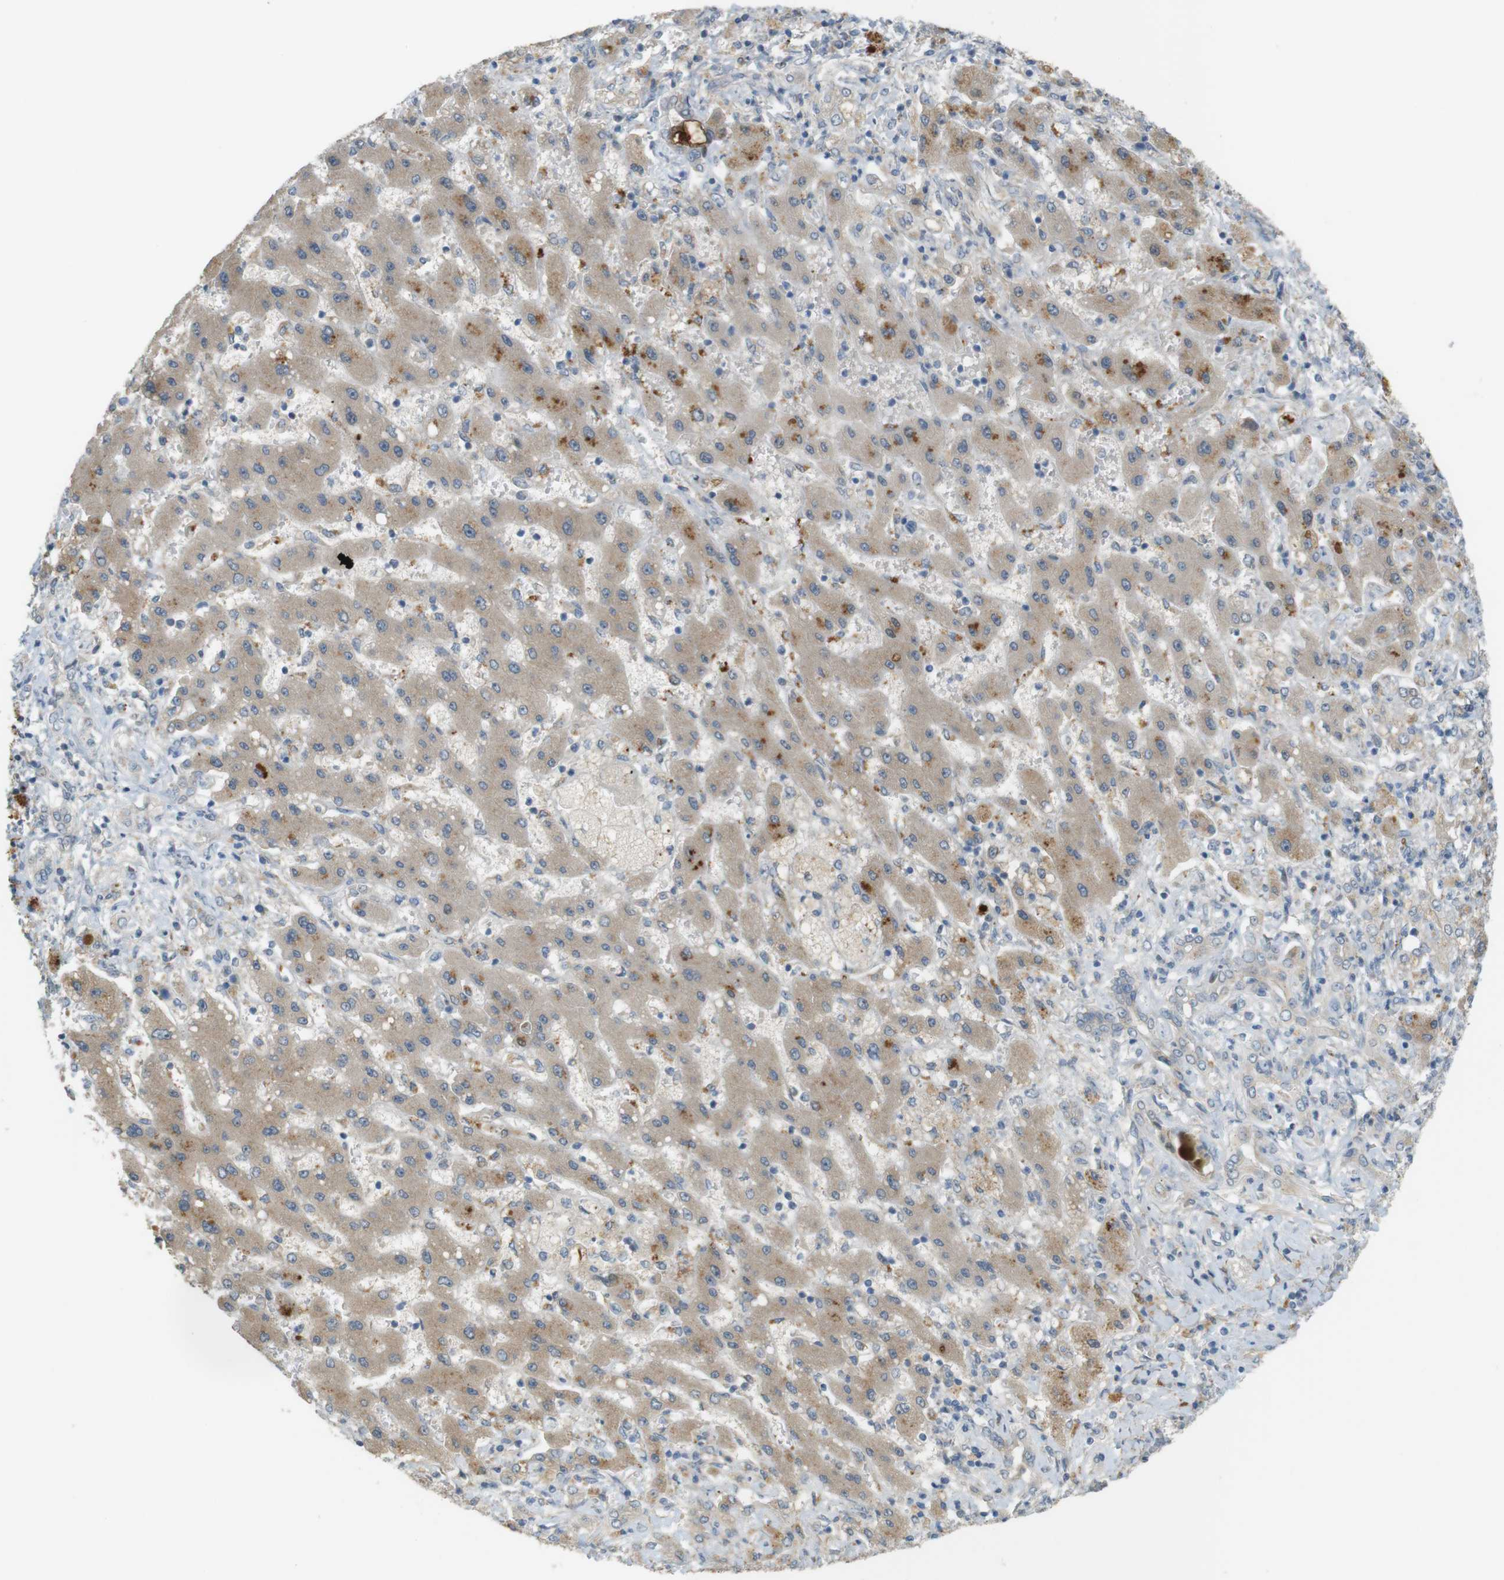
{"staining": {"intensity": "moderate", "quantity": "25%-75%", "location": "cytoplasmic/membranous"}, "tissue": "liver cancer", "cell_type": "Tumor cells", "image_type": "cancer", "snomed": [{"axis": "morphology", "description": "Cholangiocarcinoma"}, {"axis": "topography", "description": "Liver"}], "caption": "Approximately 25%-75% of tumor cells in human liver cancer (cholangiocarcinoma) demonstrate moderate cytoplasmic/membranous protein expression as visualized by brown immunohistochemical staining.", "gene": "UGT8", "patient": {"sex": "male", "age": 50}}